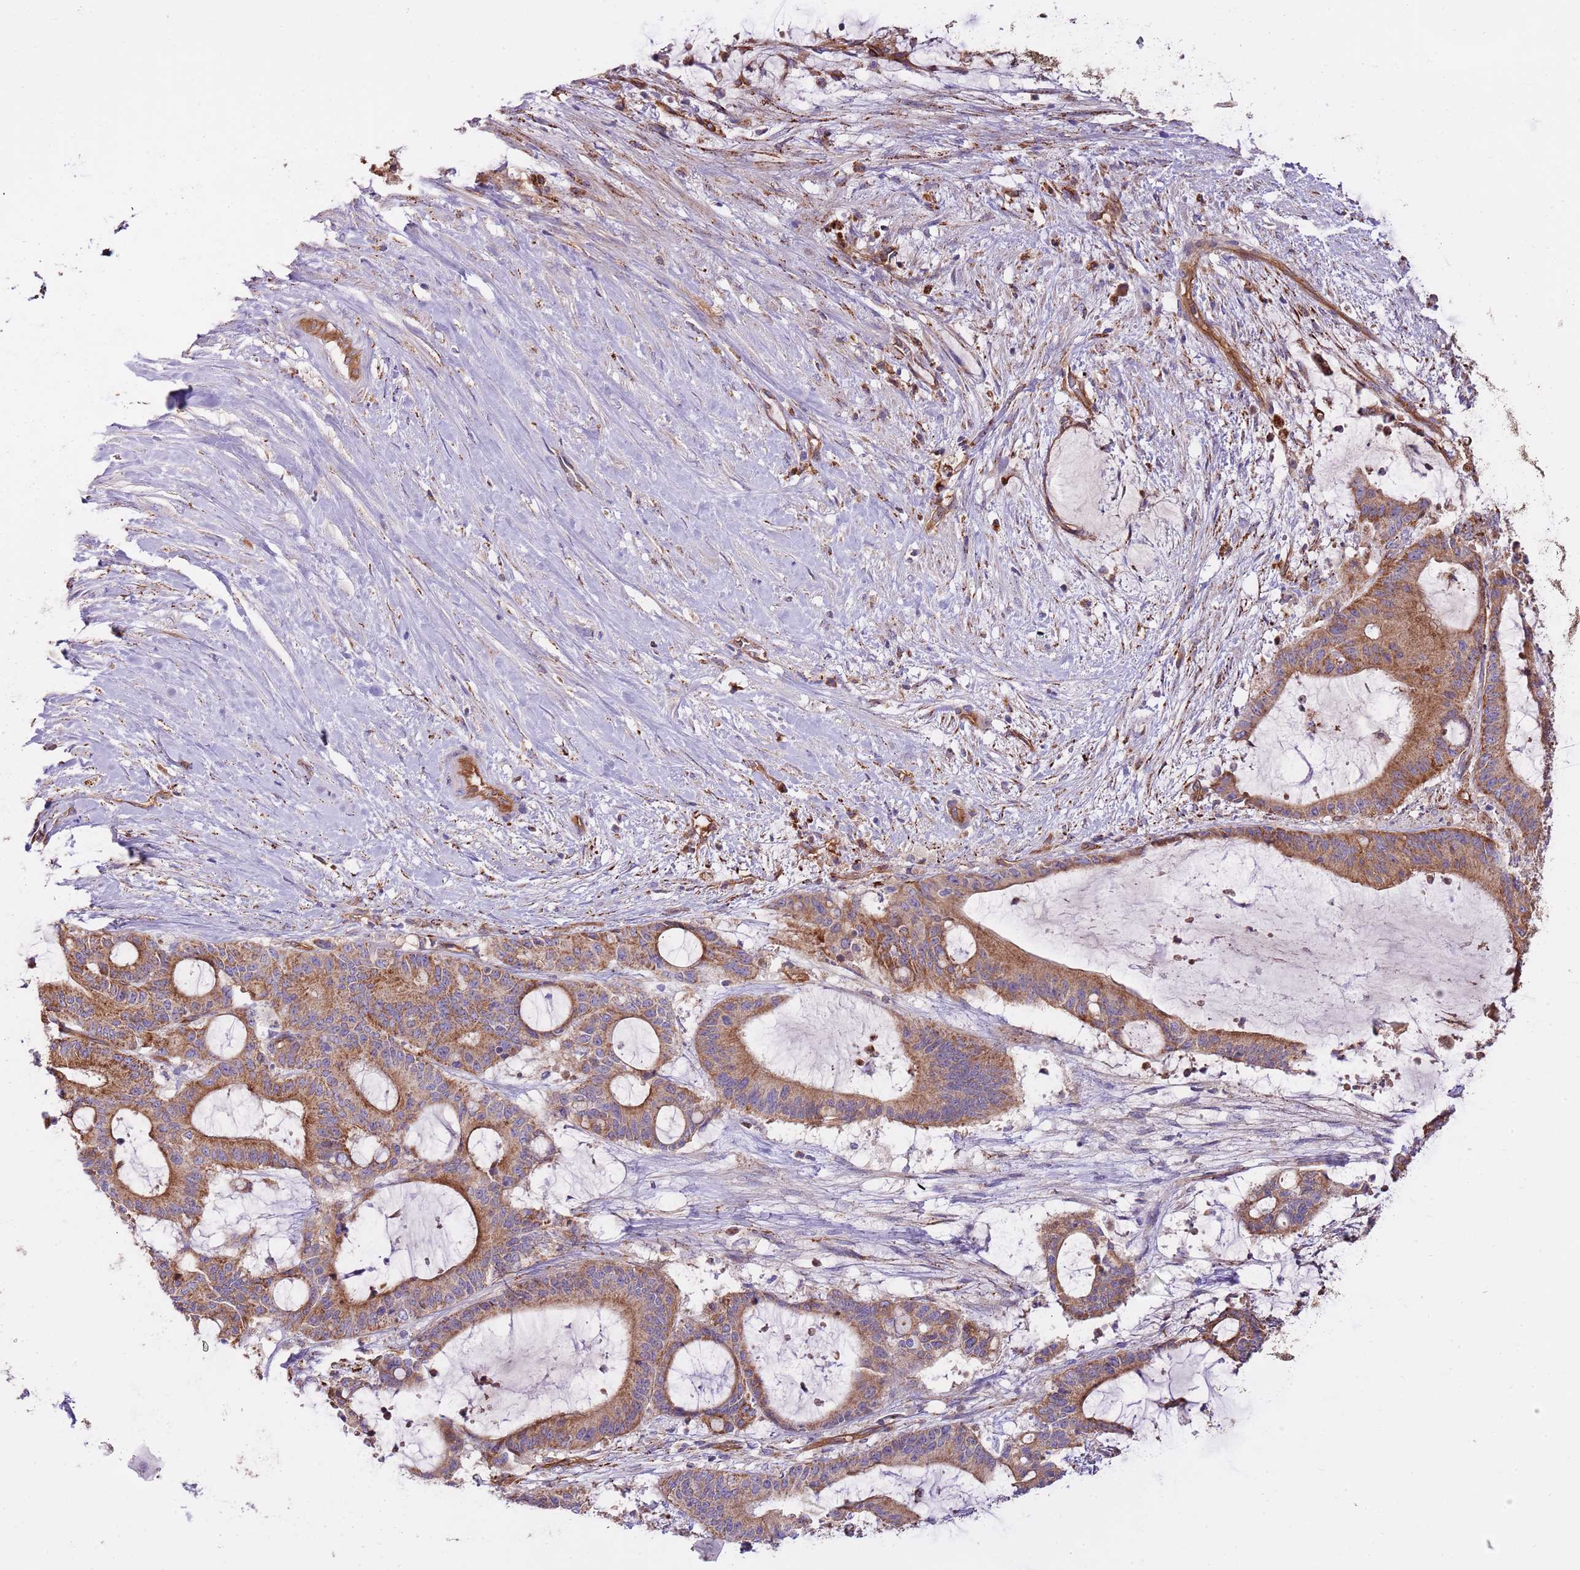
{"staining": {"intensity": "strong", "quantity": ">75%", "location": "cytoplasmic/membranous"}, "tissue": "liver cancer", "cell_type": "Tumor cells", "image_type": "cancer", "snomed": [{"axis": "morphology", "description": "Normal tissue, NOS"}, {"axis": "morphology", "description": "Cholangiocarcinoma"}, {"axis": "topography", "description": "Liver"}, {"axis": "topography", "description": "Peripheral nerve tissue"}], "caption": "There is high levels of strong cytoplasmic/membranous staining in tumor cells of cholangiocarcinoma (liver), as demonstrated by immunohistochemical staining (brown color).", "gene": "DOCK6", "patient": {"sex": "female", "age": 73}}